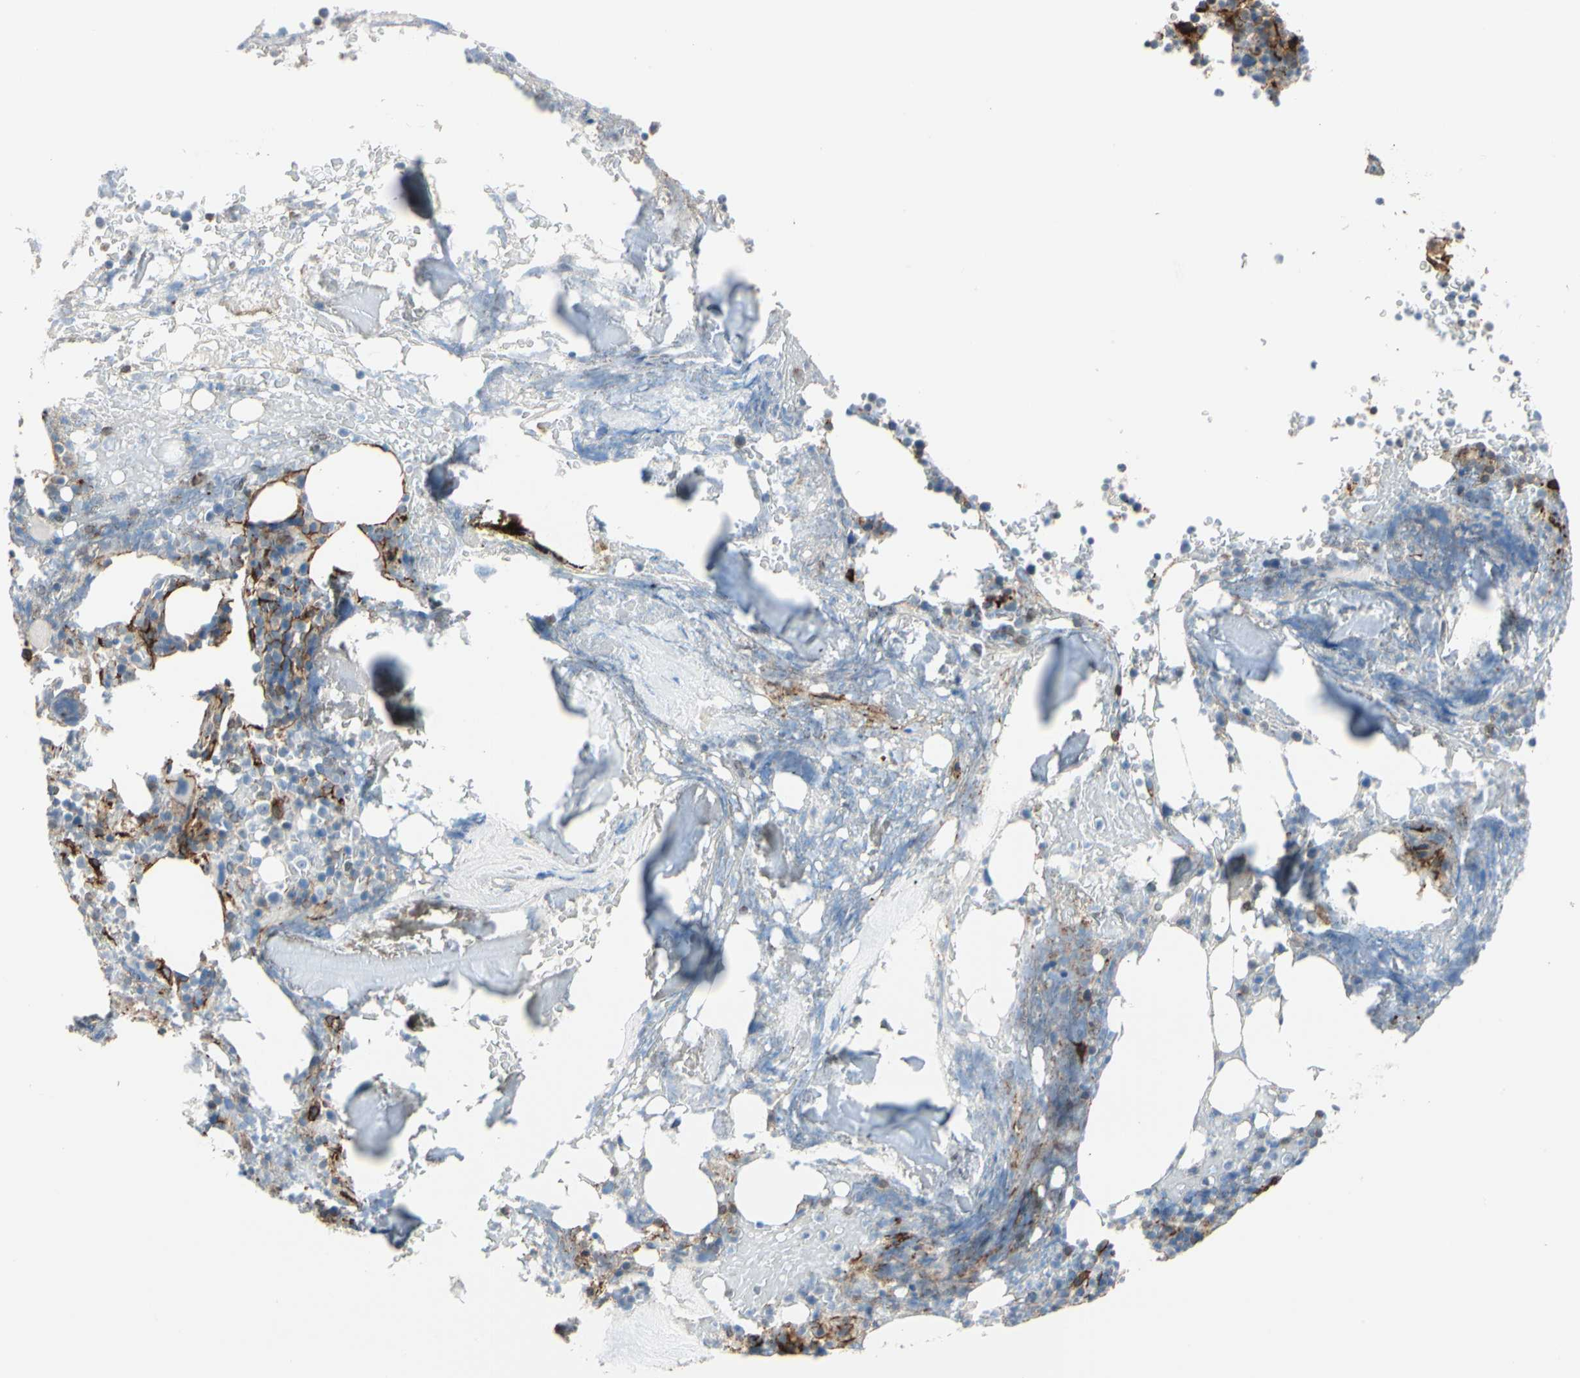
{"staining": {"intensity": "weak", "quantity": "<25%", "location": "cytoplasmic/membranous"}, "tissue": "bone marrow", "cell_type": "Hematopoietic cells", "image_type": "normal", "snomed": [{"axis": "morphology", "description": "Normal tissue, NOS"}, {"axis": "topography", "description": "Bone marrow"}], "caption": "The IHC histopathology image has no significant staining in hematopoietic cells of bone marrow.", "gene": "EPB41L2", "patient": {"sex": "female", "age": 66}}